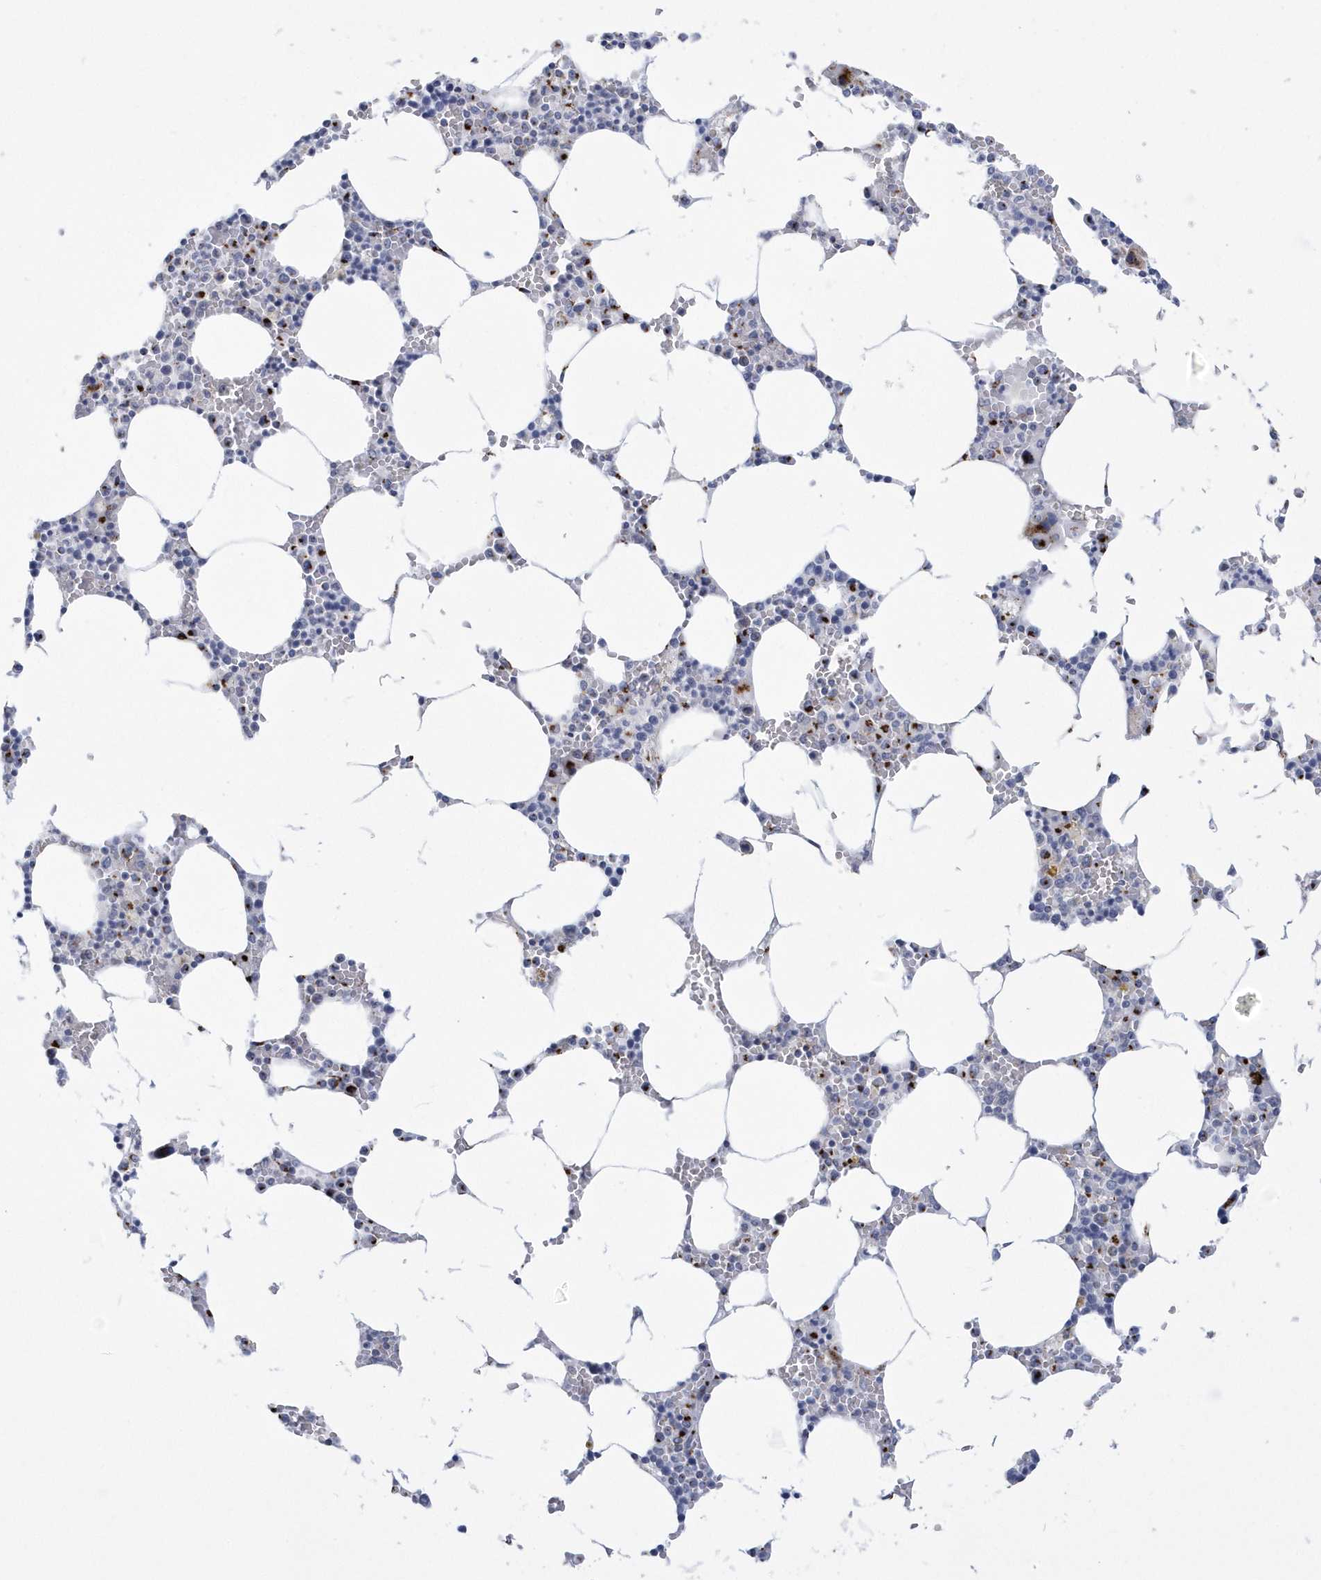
{"staining": {"intensity": "strong", "quantity": "<25%", "location": "cytoplasmic/membranous"}, "tissue": "bone marrow", "cell_type": "Hematopoietic cells", "image_type": "normal", "snomed": [{"axis": "morphology", "description": "Normal tissue, NOS"}, {"axis": "topography", "description": "Bone marrow"}], "caption": "Immunohistochemistry (IHC) of benign bone marrow reveals medium levels of strong cytoplasmic/membranous staining in about <25% of hematopoietic cells.", "gene": "SLX9", "patient": {"sex": "male", "age": 70}}